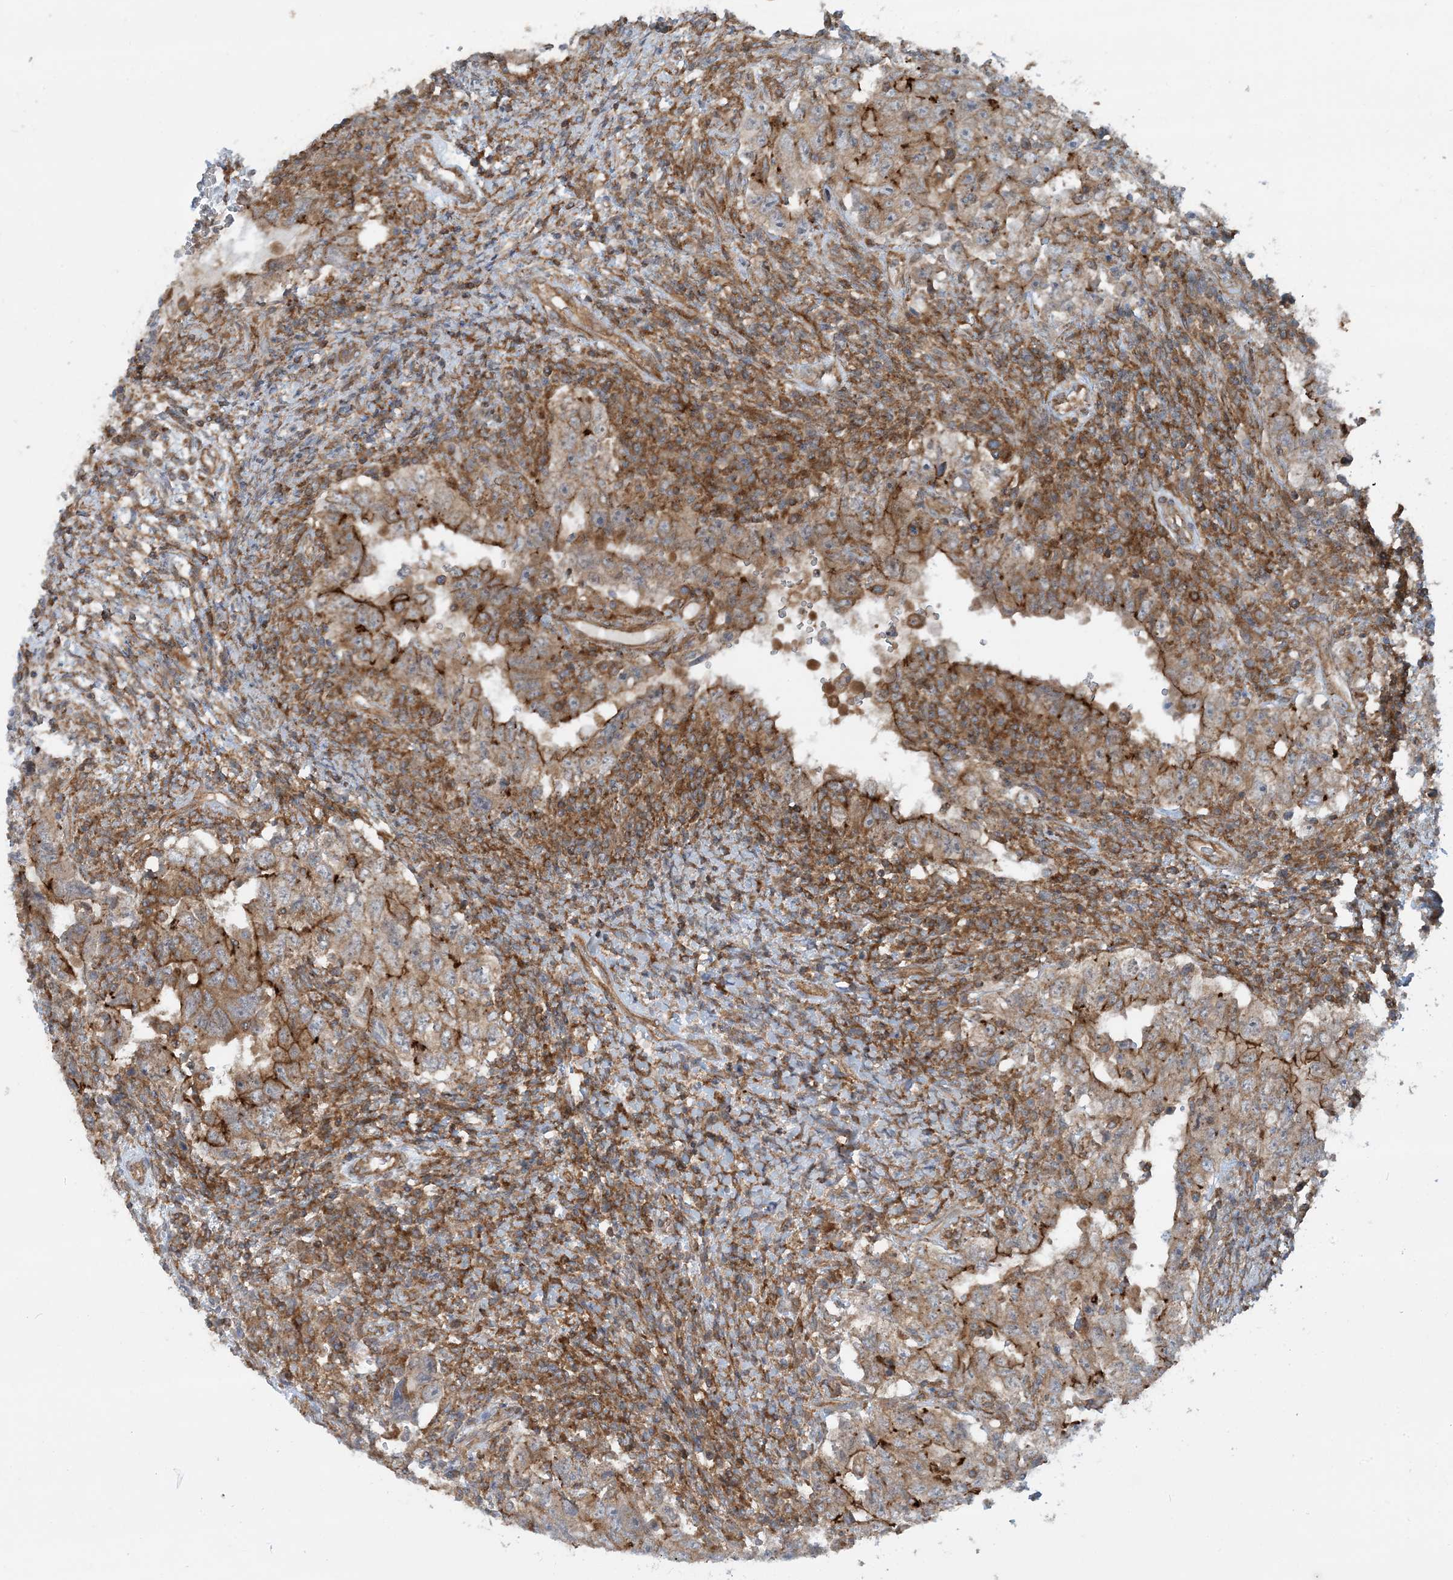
{"staining": {"intensity": "moderate", "quantity": ">75%", "location": "cytoplasmic/membranous"}, "tissue": "testis cancer", "cell_type": "Tumor cells", "image_type": "cancer", "snomed": [{"axis": "morphology", "description": "Carcinoma, Embryonal, NOS"}, {"axis": "topography", "description": "Testis"}], "caption": "This histopathology image exhibits testis cancer (embryonal carcinoma) stained with IHC to label a protein in brown. The cytoplasmic/membranous of tumor cells show moderate positivity for the protein. Nuclei are counter-stained blue.", "gene": "STAM2", "patient": {"sex": "male", "age": 26}}